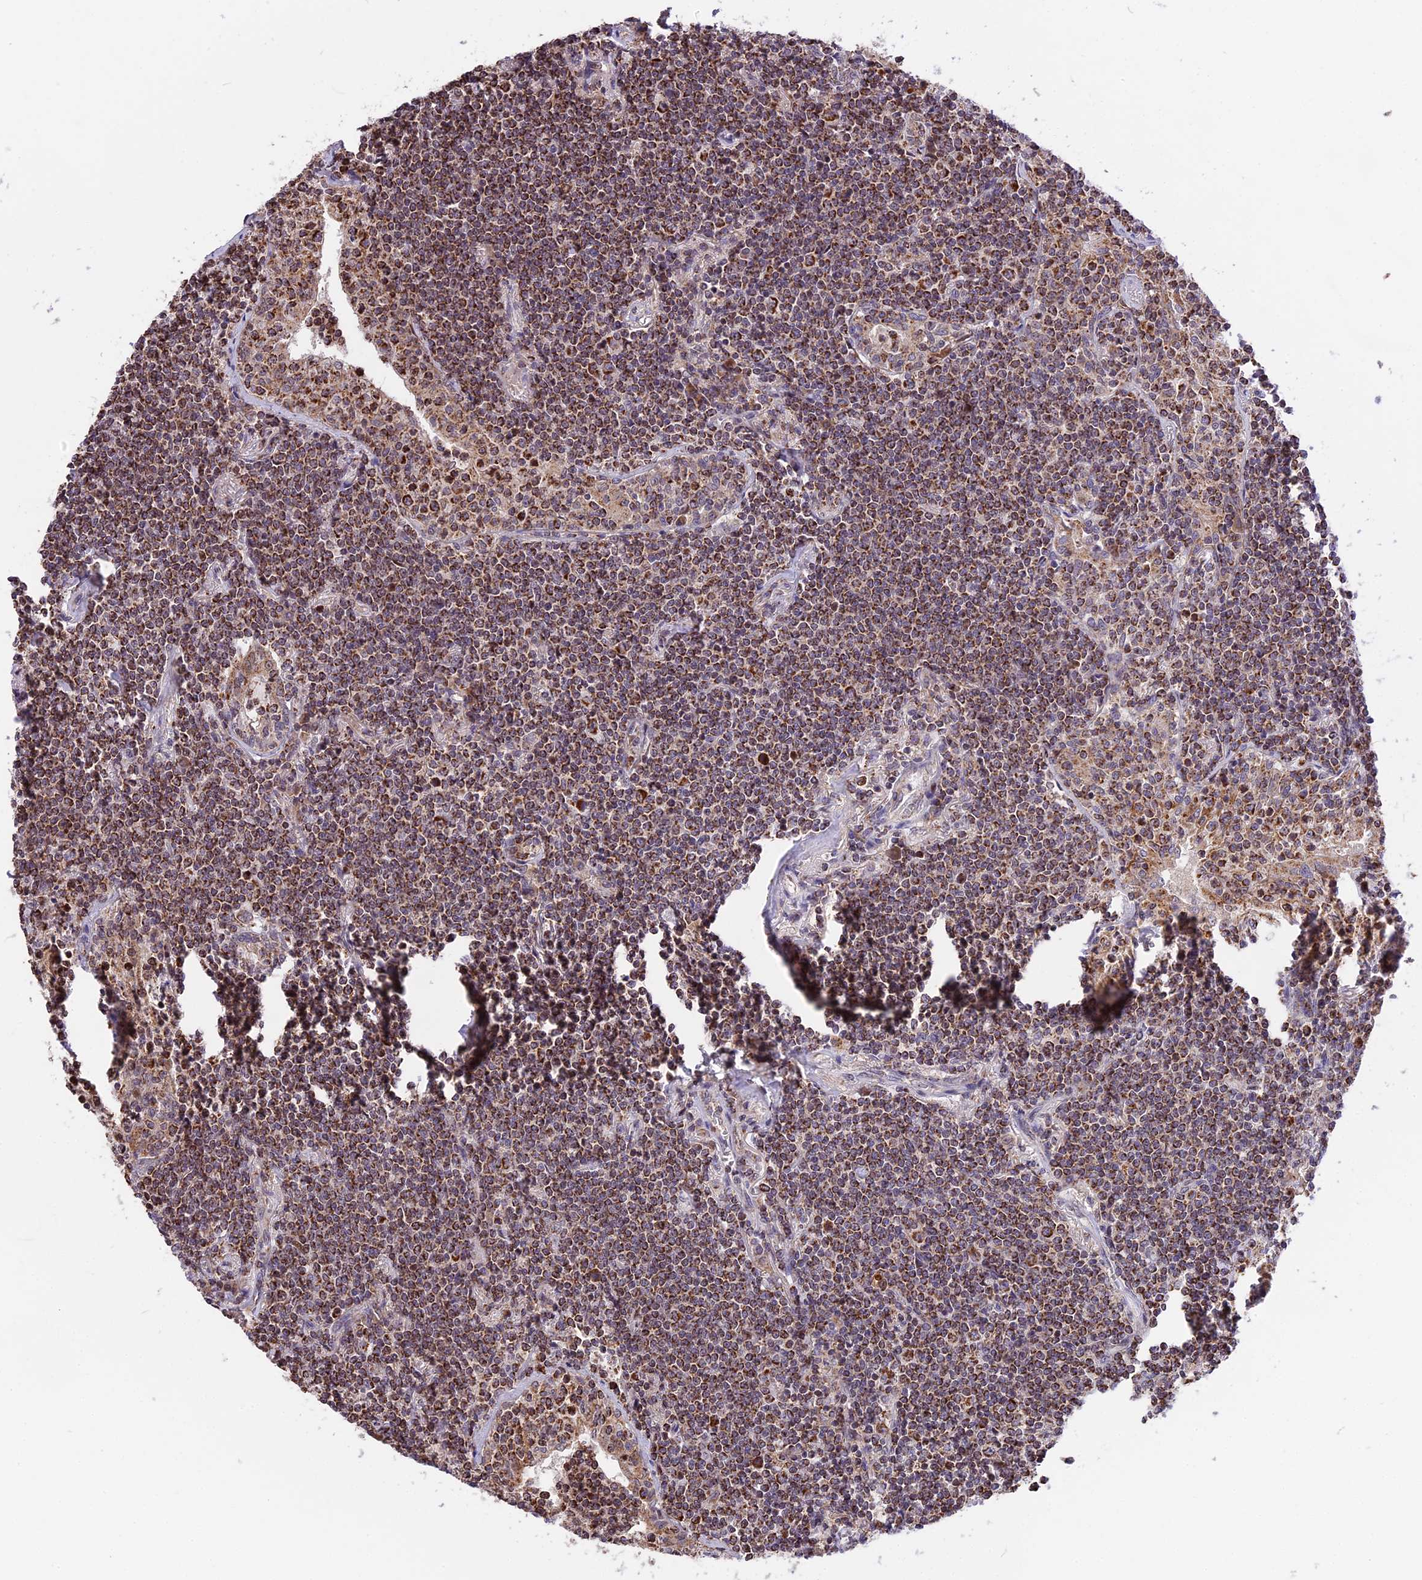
{"staining": {"intensity": "strong", "quantity": ">75%", "location": "cytoplasmic/membranous"}, "tissue": "lymphoma", "cell_type": "Tumor cells", "image_type": "cancer", "snomed": [{"axis": "morphology", "description": "Malignant lymphoma, non-Hodgkin's type, Low grade"}, {"axis": "topography", "description": "Lung"}], "caption": "Strong cytoplasmic/membranous protein expression is seen in approximately >75% of tumor cells in malignant lymphoma, non-Hodgkin's type (low-grade).", "gene": "RERGL", "patient": {"sex": "female", "age": 71}}